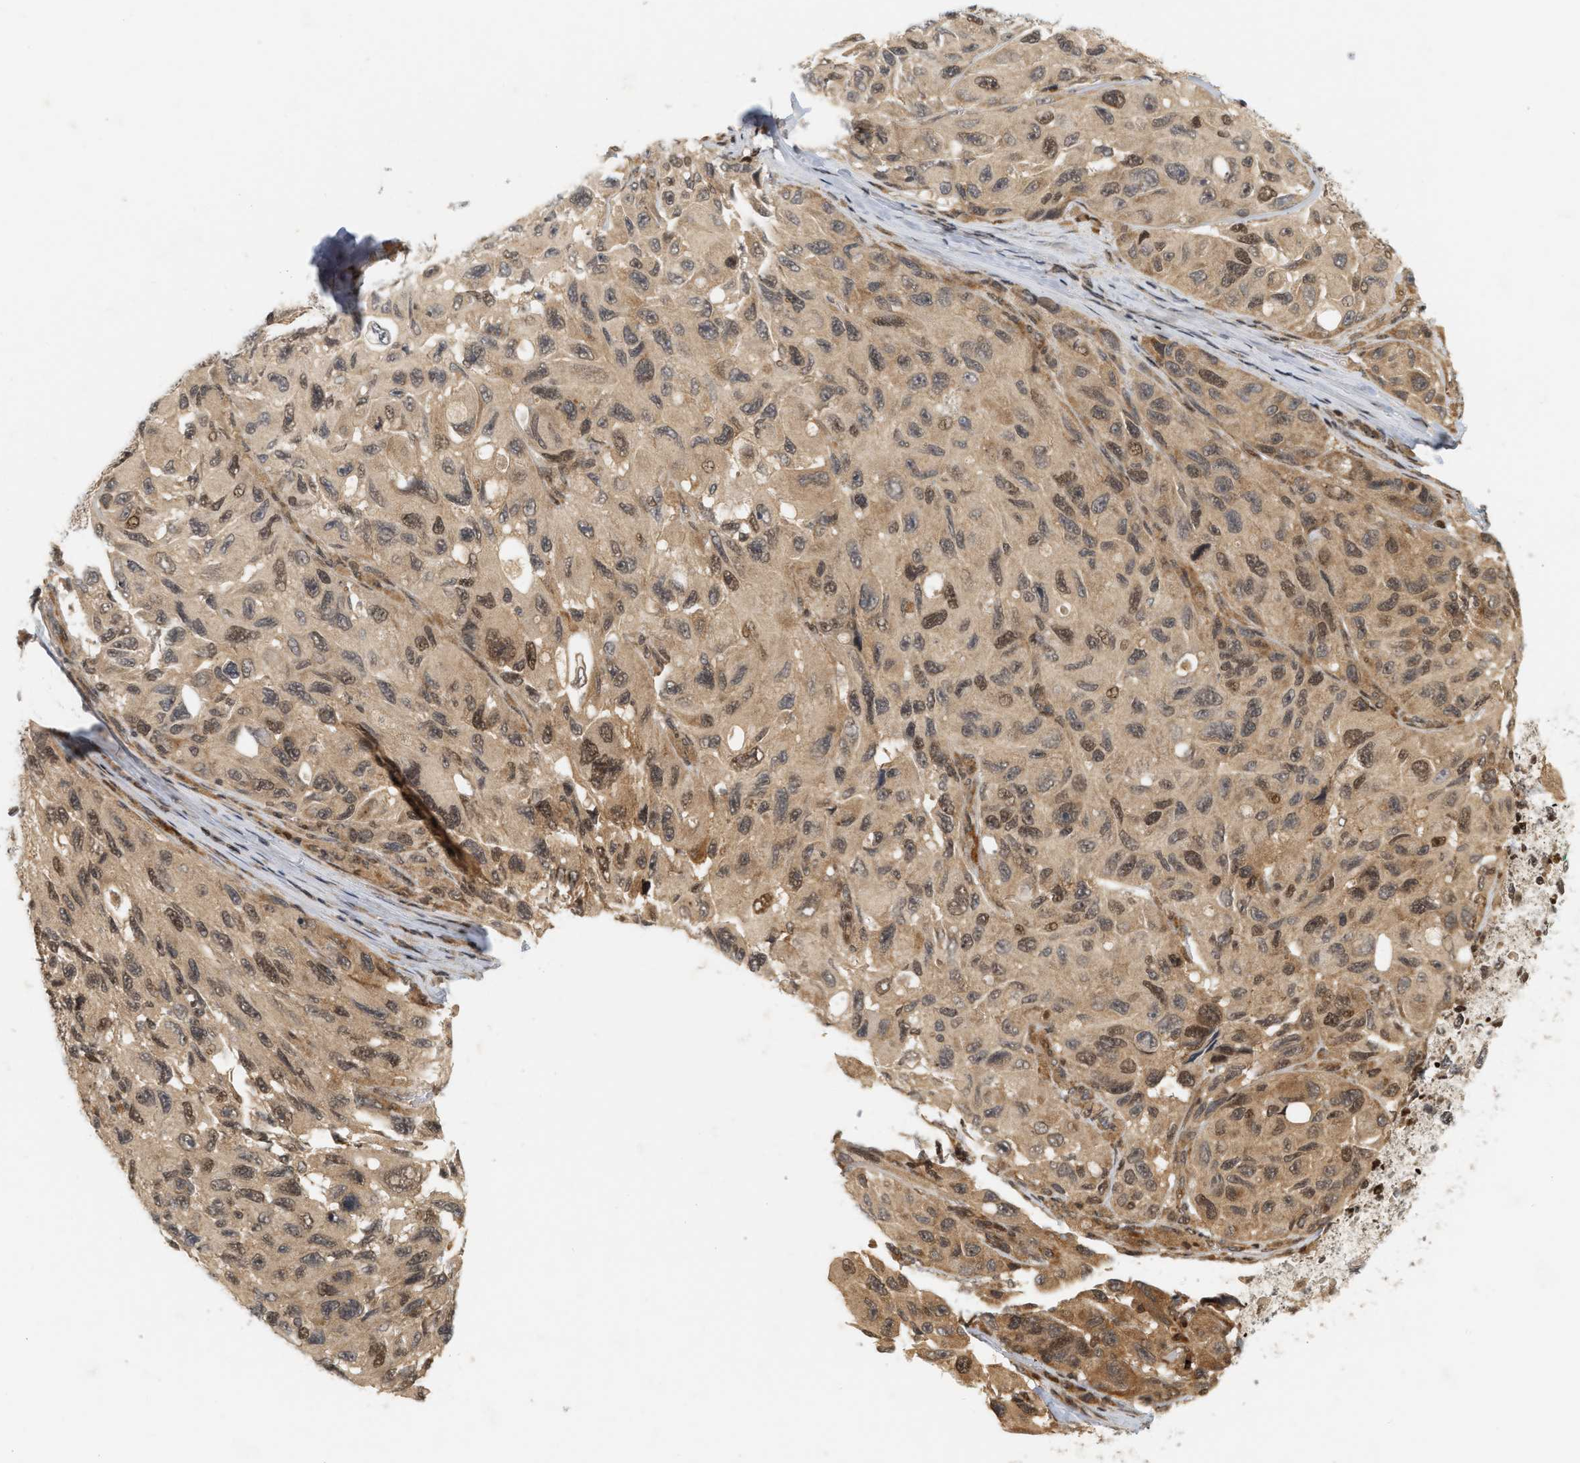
{"staining": {"intensity": "moderate", "quantity": ">75%", "location": "cytoplasmic/membranous,nuclear"}, "tissue": "melanoma", "cell_type": "Tumor cells", "image_type": "cancer", "snomed": [{"axis": "morphology", "description": "Malignant melanoma, NOS"}, {"axis": "topography", "description": "Skin"}], "caption": "Immunohistochemistry (DAB) staining of malignant melanoma shows moderate cytoplasmic/membranous and nuclear protein expression in about >75% of tumor cells. (Brightfield microscopy of DAB IHC at high magnification).", "gene": "NFE2L2", "patient": {"sex": "female", "age": 73}}